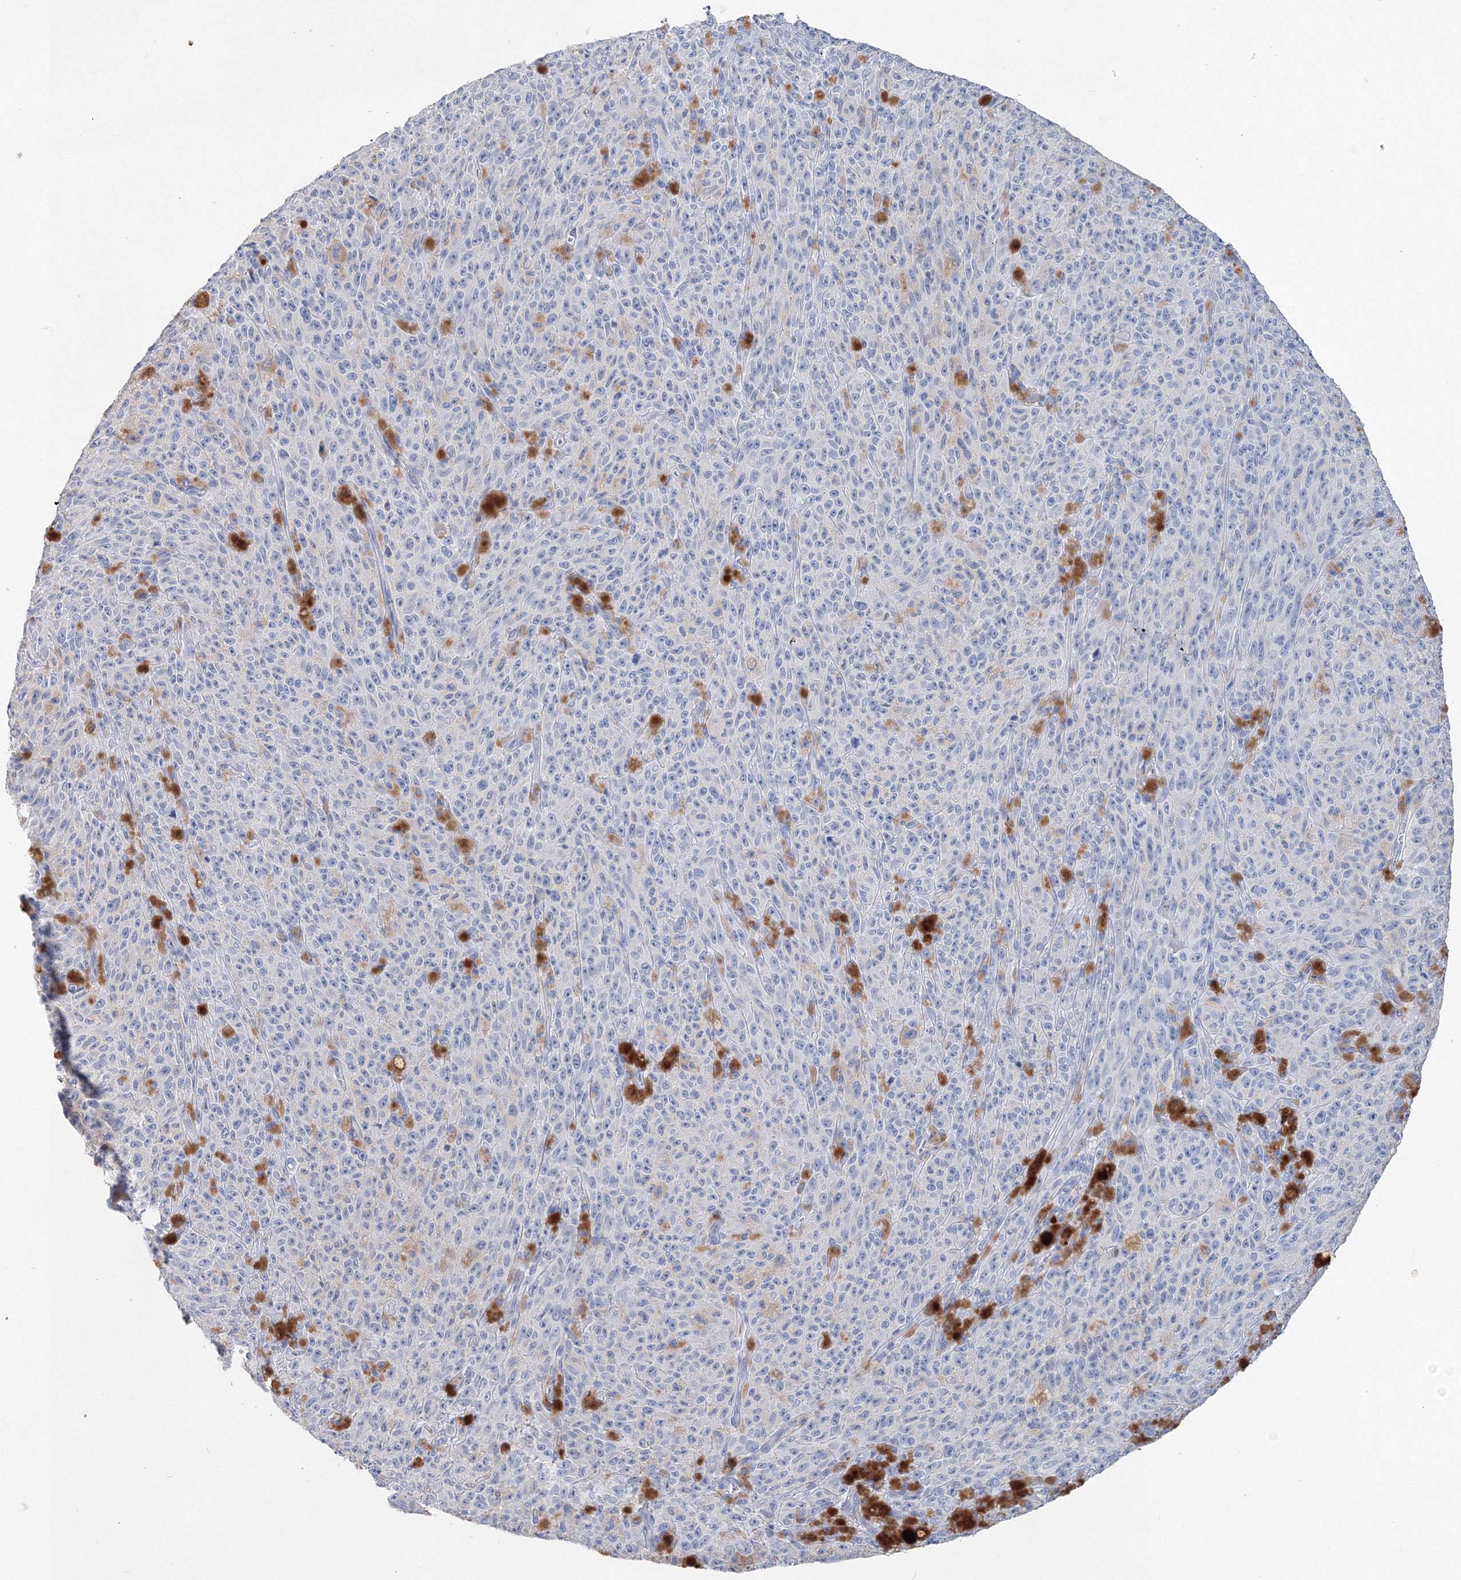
{"staining": {"intensity": "negative", "quantity": "none", "location": "none"}, "tissue": "melanoma", "cell_type": "Tumor cells", "image_type": "cancer", "snomed": [{"axis": "morphology", "description": "Malignant melanoma, NOS"}, {"axis": "topography", "description": "Skin"}], "caption": "Tumor cells show no significant protein staining in melanoma. (DAB (3,3'-diaminobenzidine) IHC with hematoxylin counter stain).", "gene": "OSBPL6", "patient": {"sex": "female", "age": 82}}